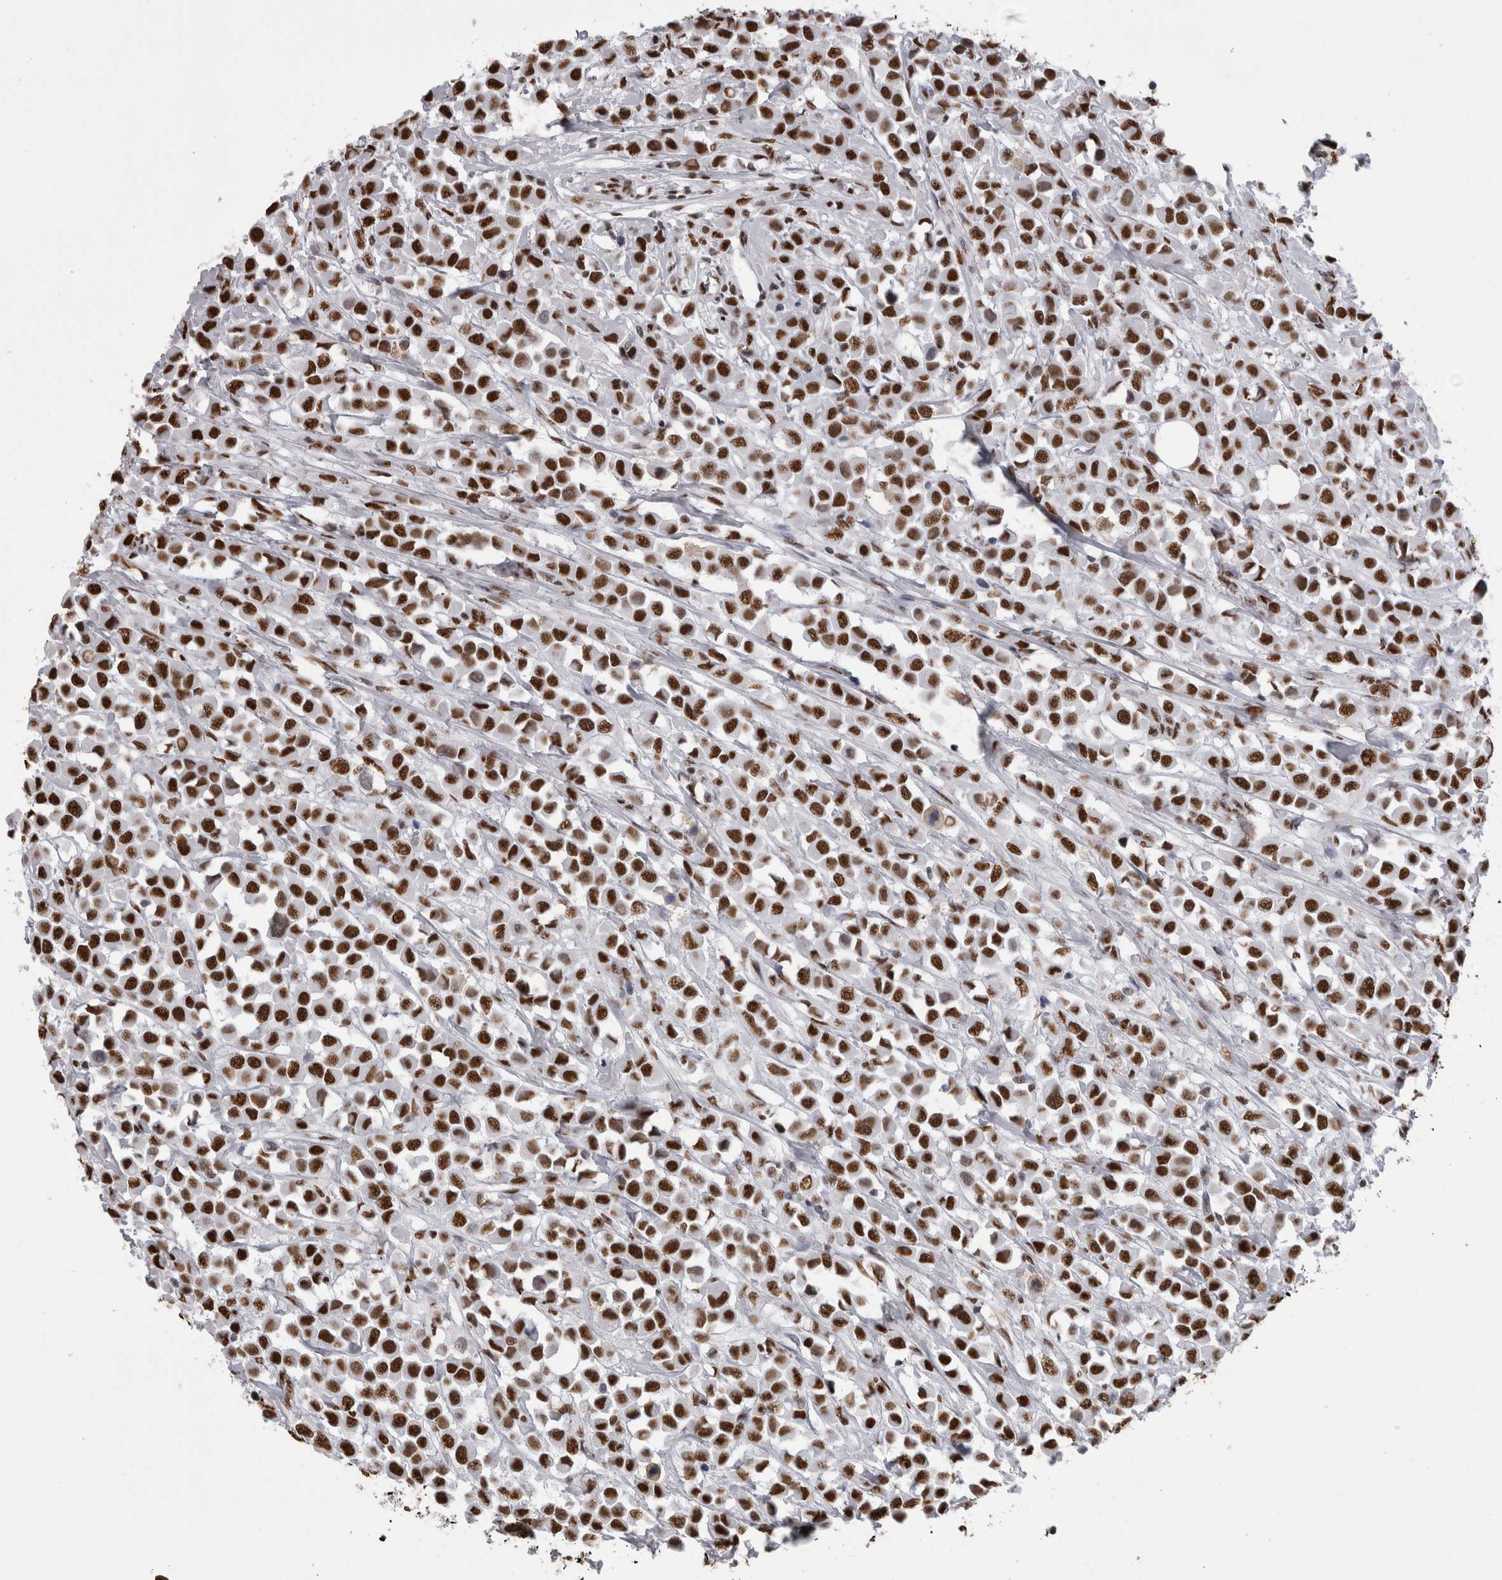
{"staining": {"intensity": "strong", "quantity": ">75%", "location": "nuclear"}, "tissue": "breast cancer", "cell_type": "Tumor cells", "image_type": "cancer", "snomed": [{"axis": "morphology", "description": "Duct carcinoma"}, {"axis": "topography", "description": "Breast"}], "caption": "Protein analysis of infiltrating ductal carcinoma (breast) tissue reveals strong nuclear expression in approximately >75% of tumor cells.", "gene": "ALPK3", "patient": {"sex": "female", "age": 61}}